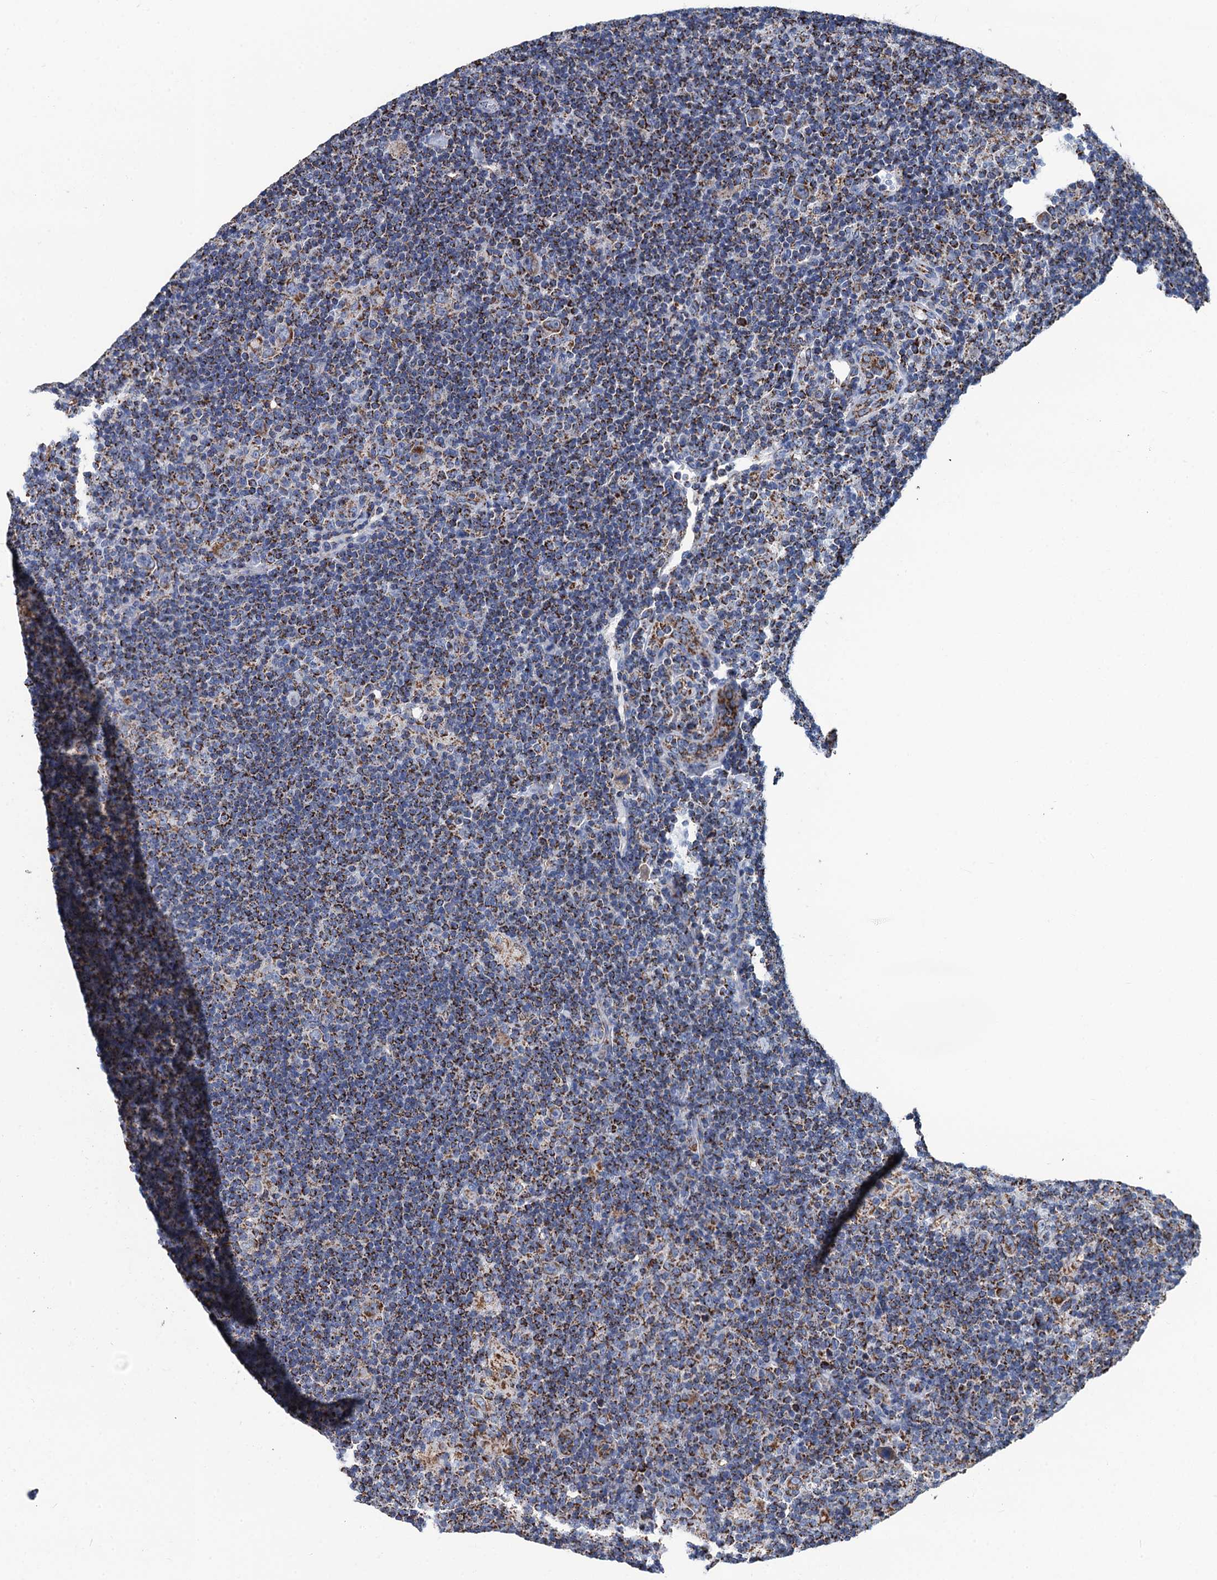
{"staining": {"intensity": "moderate", "quantity": ">75%", "location": "cytoplasmic/membranous"}, "tissue": "lymphoma", "cell_type": "Tumor cells", "image_type": "cancer", "snomed": [{"axis": "morphology", "description": "Hodgkin's disease, NOS"}, {"axis": "topography", "description": "Lymph node"}], "caption": "Lymphoma stained with DAB (3,3'-diaminobenzidine) immunohistochemistry displays medium levels of moderate cytoplasmic/membranous expression in about >75% of tumor cells.", "gene": "IVD", "patient": {"sex": "female", "age": 57}}